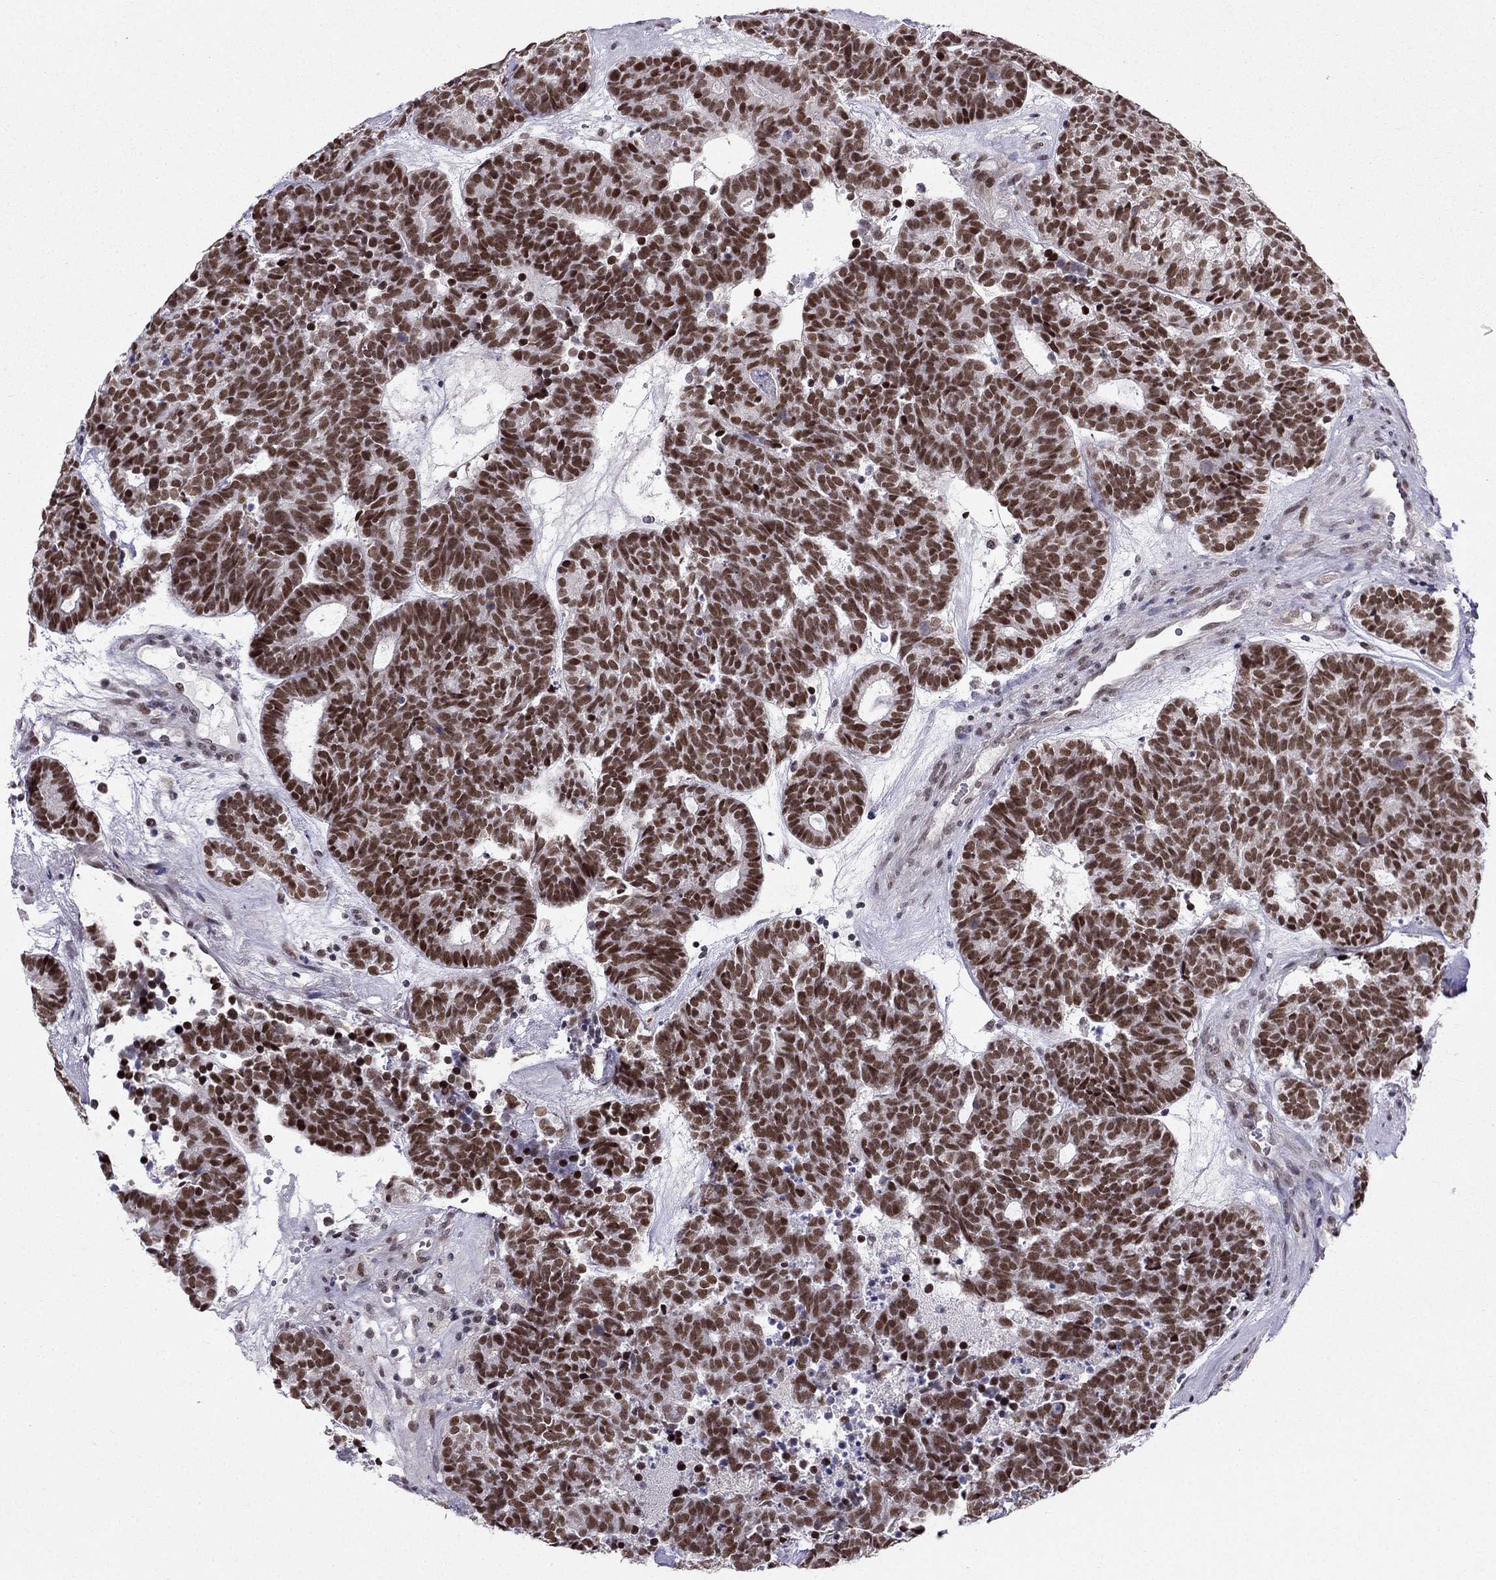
{"staining": {"intensity": "strong", "quantity": "25%-75%", "location": "nuclear"}, "tissue": "head and neck cancer", "cell_type": "Tumor cells", "image_type": "cancer", "snomed": [{"axis": "morphology", "description": "Adenocarcinoma, NOS"}, {"axis": "topography", "description": "Head-Neck"}], "caption": "Human head and neck adenocarcinoma stained for a protein (brown) shows strong nuclear positive expression in about 25%-75% of tumor cells.", "gene": "RPRD2", "patient": {"sex": "female", "age": 81}}